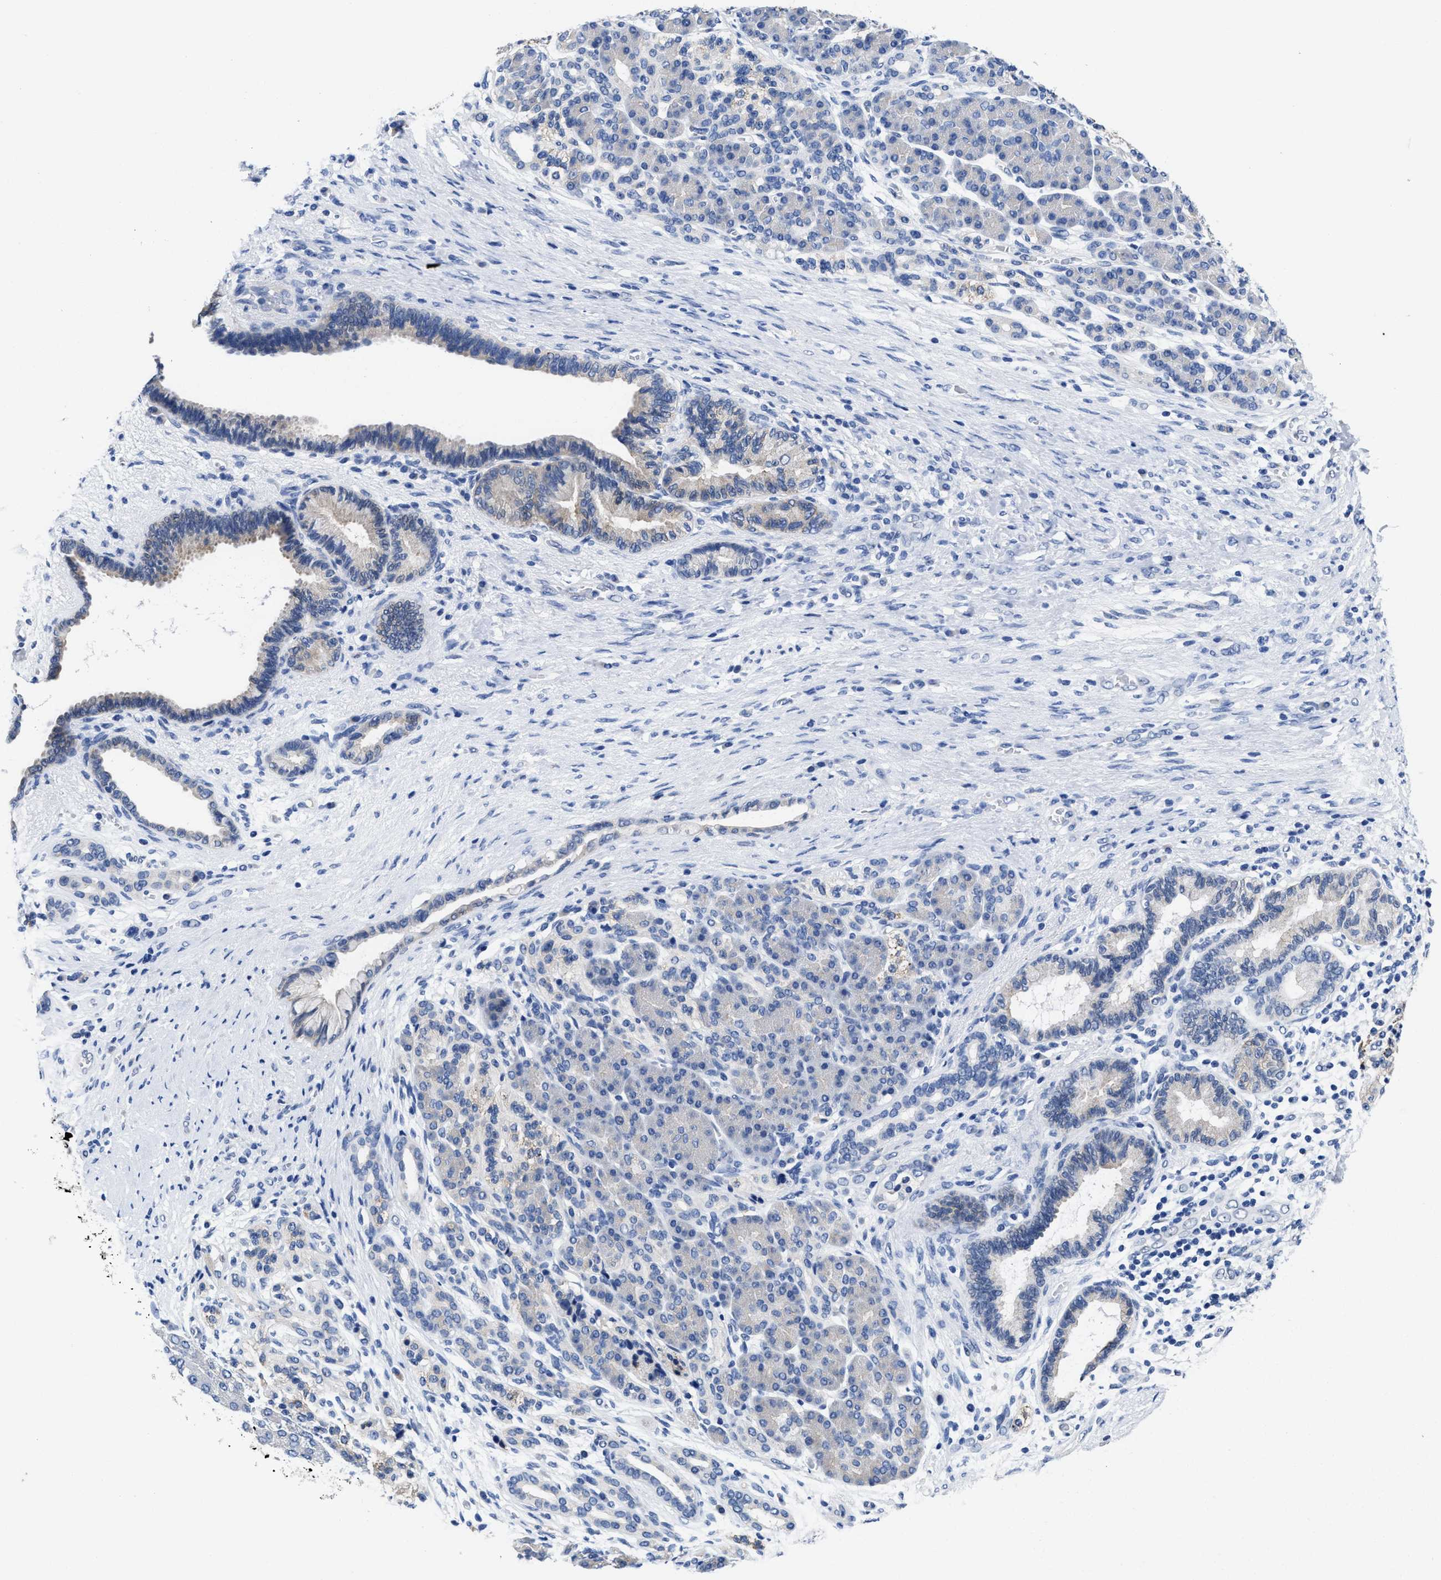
{"staining": {"intensity": "negative", "quantity": "none", "location": "none"}, "tissue": "pancreatic cancer", "cell_type": "Tumor cells", "image_type": "cancer", "snomed": [{"axis": "morphology", "description": "Adenocarcinoma, NOS"}, {"axis": "topography", "description": "Pancreas"}], "caption": "Micrograph shows no significant protein expression in tumor cells of pancreatic adenocarcinoma. Brightfield microscopy of immunohistochemistry stained with DAB (3,3'-diaminobenzidine) (brown) and hematoxylin (blue), captured at high magnification.", "gene": "HOOK1", "patient": {"sex": "male", "age": 59}}